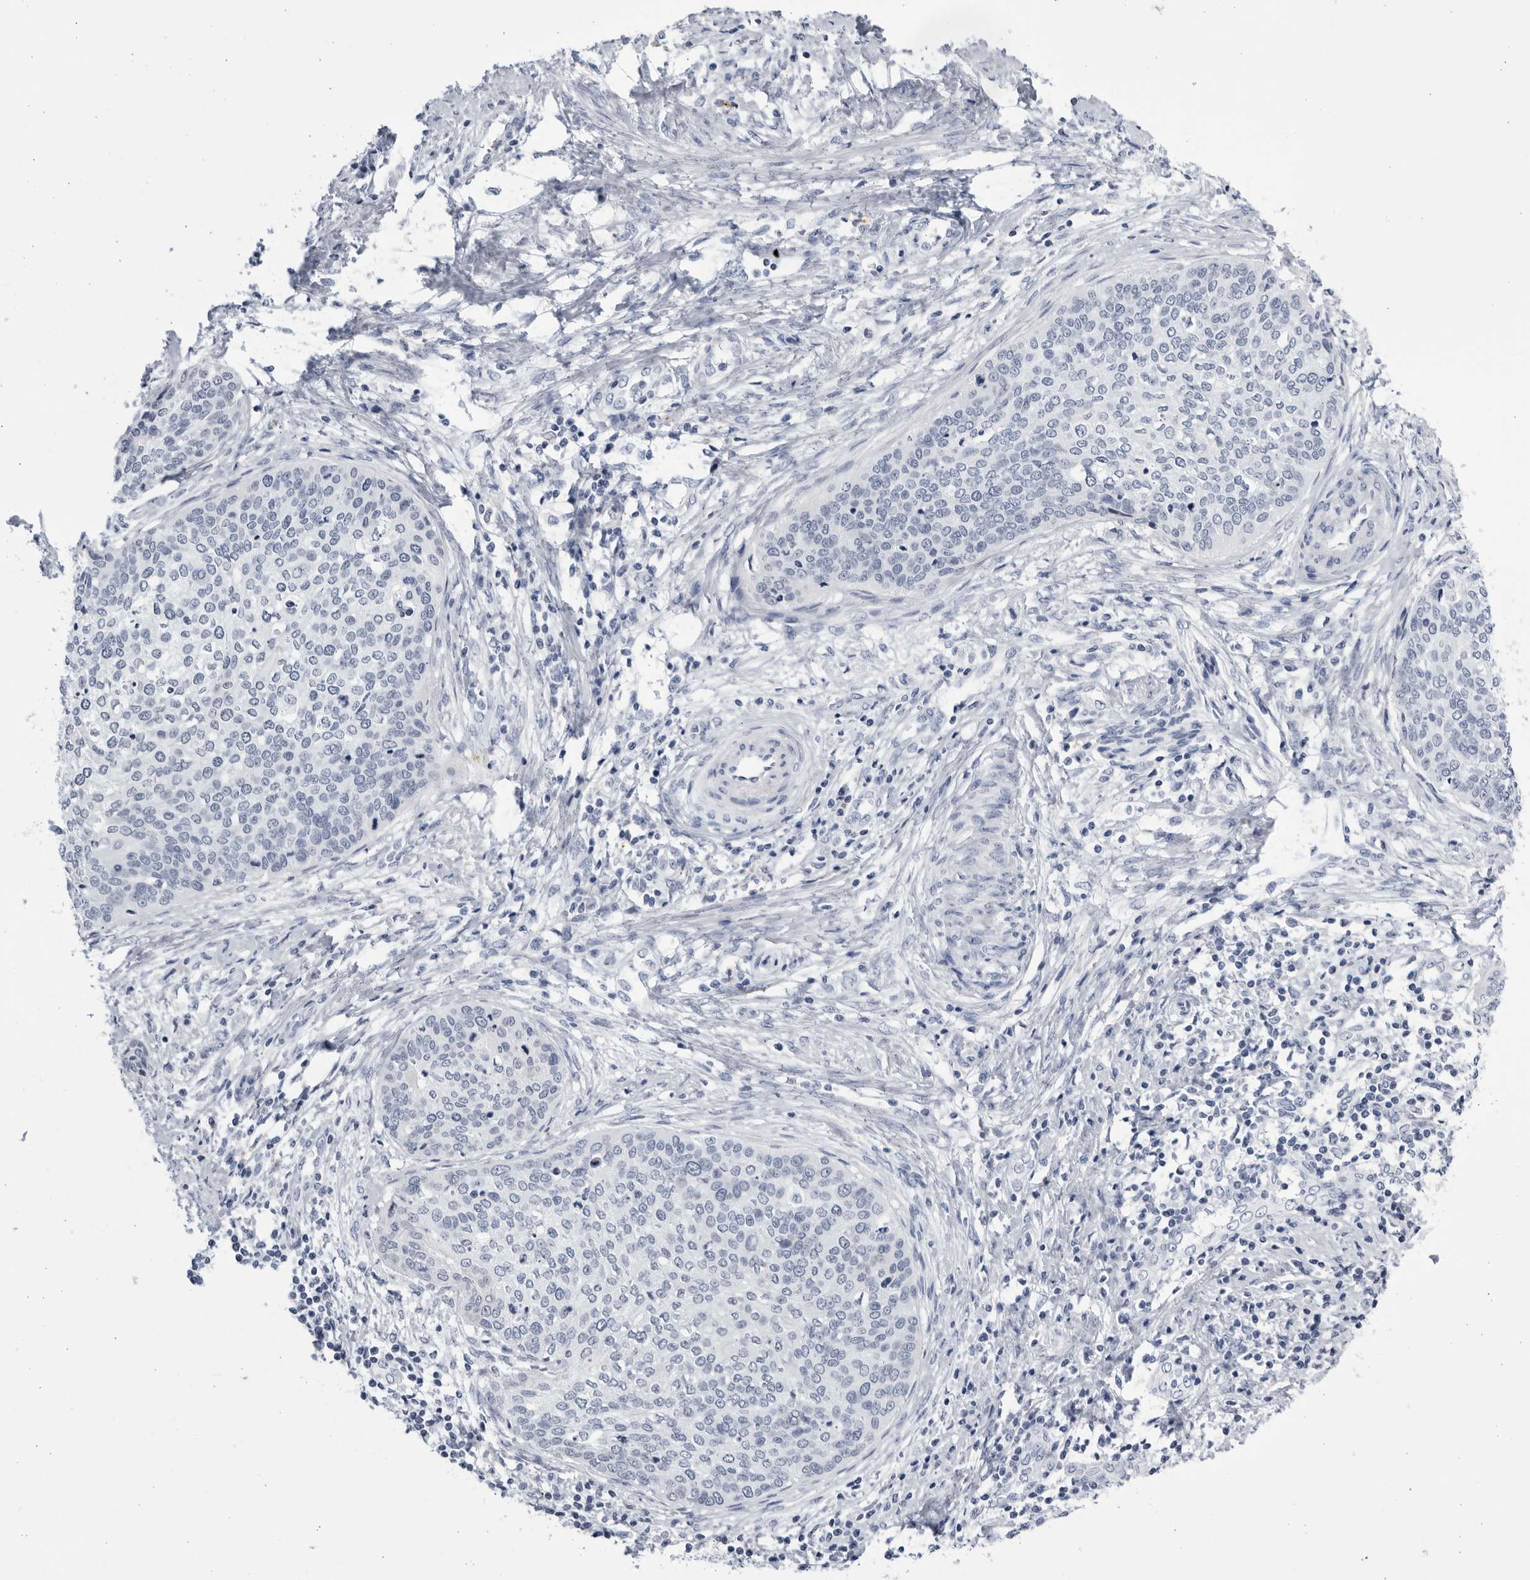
{"staining": {"intensity": "negative", "quantity": "none", "location": "none"}, "tissue": "cervical cancer", "cell_type": "Tumor cells", "image_type": "cancer", "snomed": [{"axis": "morphology", "description": "Squamous cell carcinoma, NOS"}, {"axis": "topography", "description": "Cervix"}], "caption": "The immunohistochemistry (IHC) photomicrograph has no significant staining in tumor cells of cervical cancer (squamous cell carcinoma) tissue.", "gene": "CCDC181", "patient": {"sex": "female", "age": 37}}